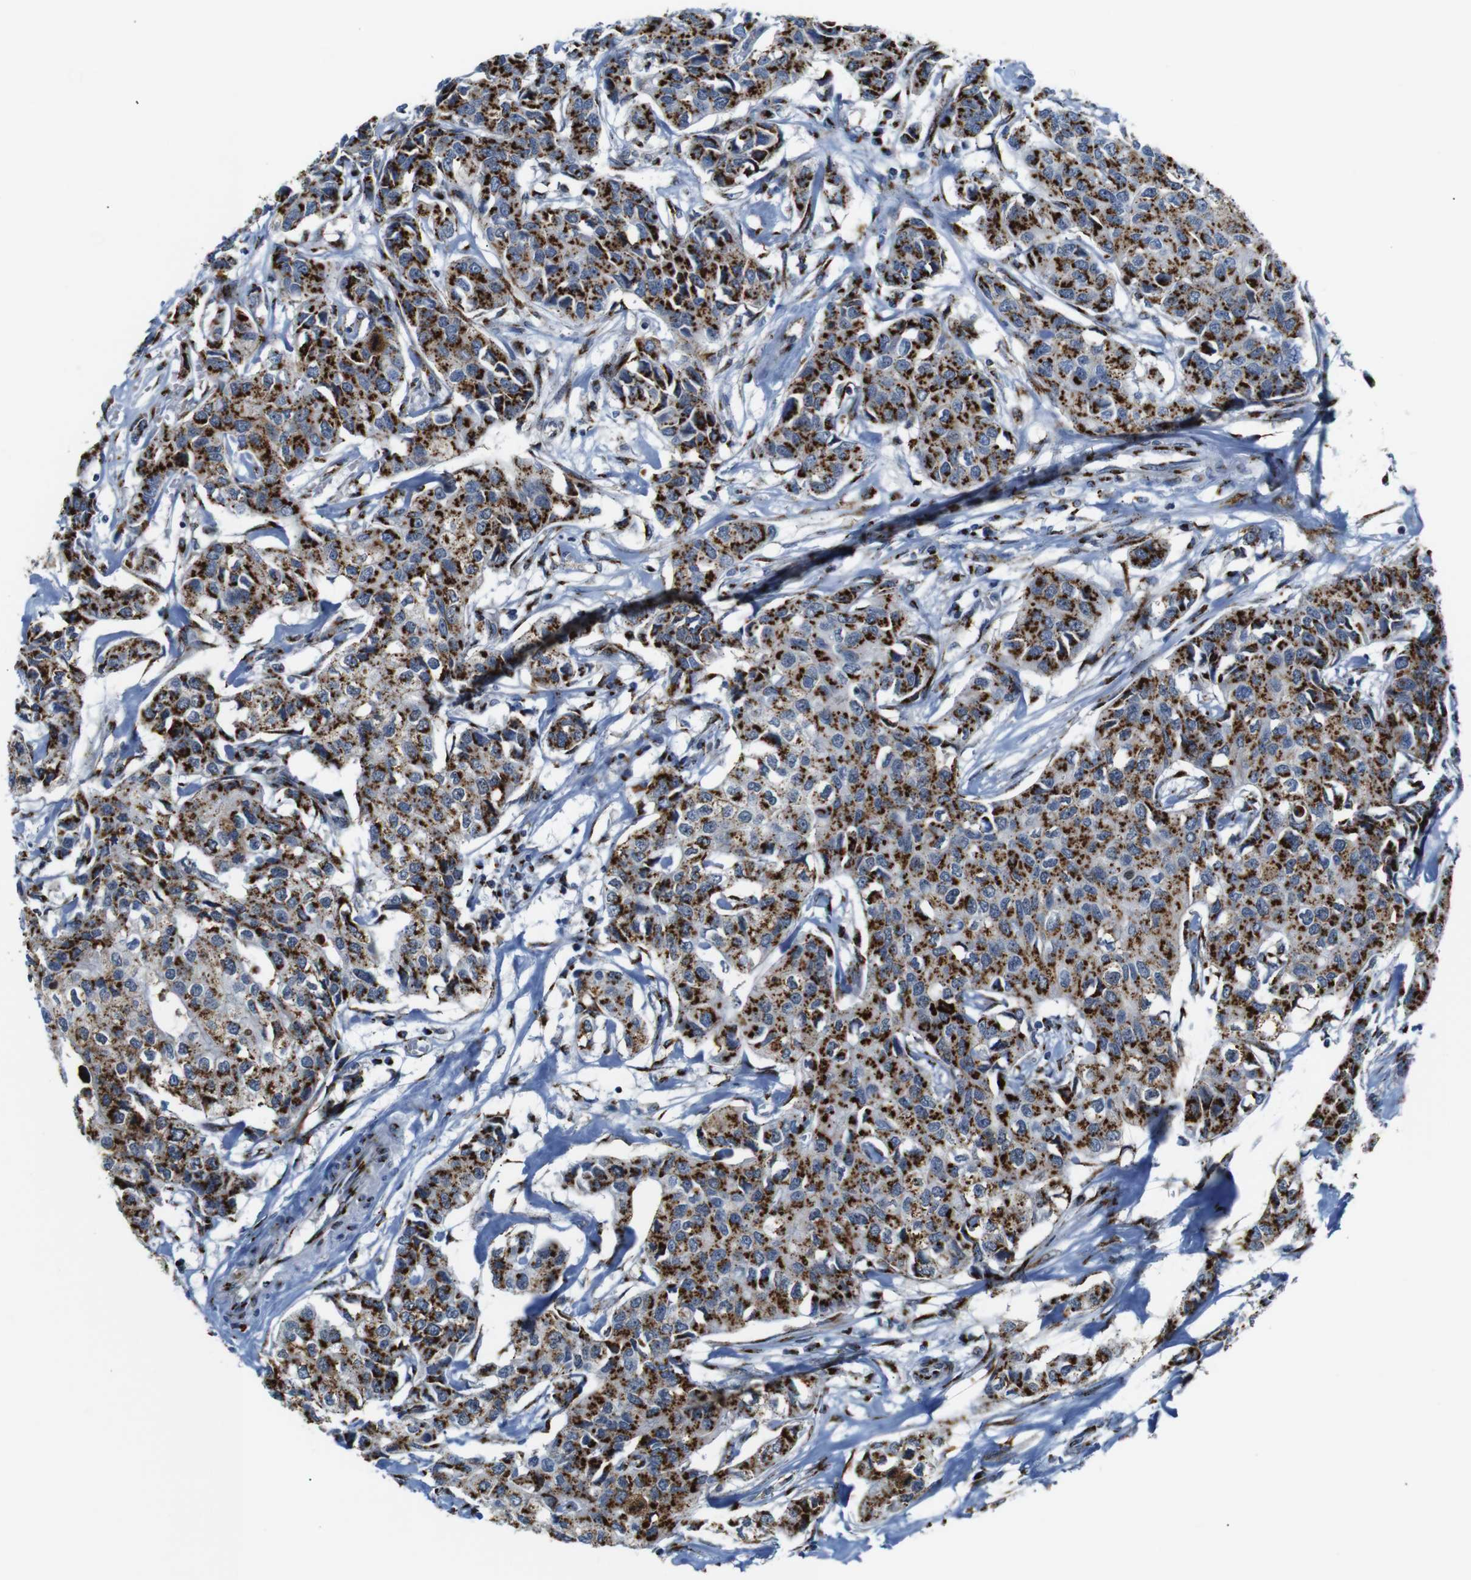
{"staining": {"intensity": "strong", "quantity": ">75%", "location": "cytoplasmic/membranous"}, "tissue": "breast cancer", "cell_type": "Tumor cells", "image_type": "cancer", "snomed": [{"axis": "morphology", "description": "Duct carcinoma"}, {"axis": "topography", "description": "Breast"}], "caption": "Brown immunohistochemical staining in human intraductal carcinoma (breast) exhibits strong cytoplasmic/membranous positivity in about >75% of tumor cells.", "gene": "TGOLN2", "patient": {"sex": "female", "age": 80}}